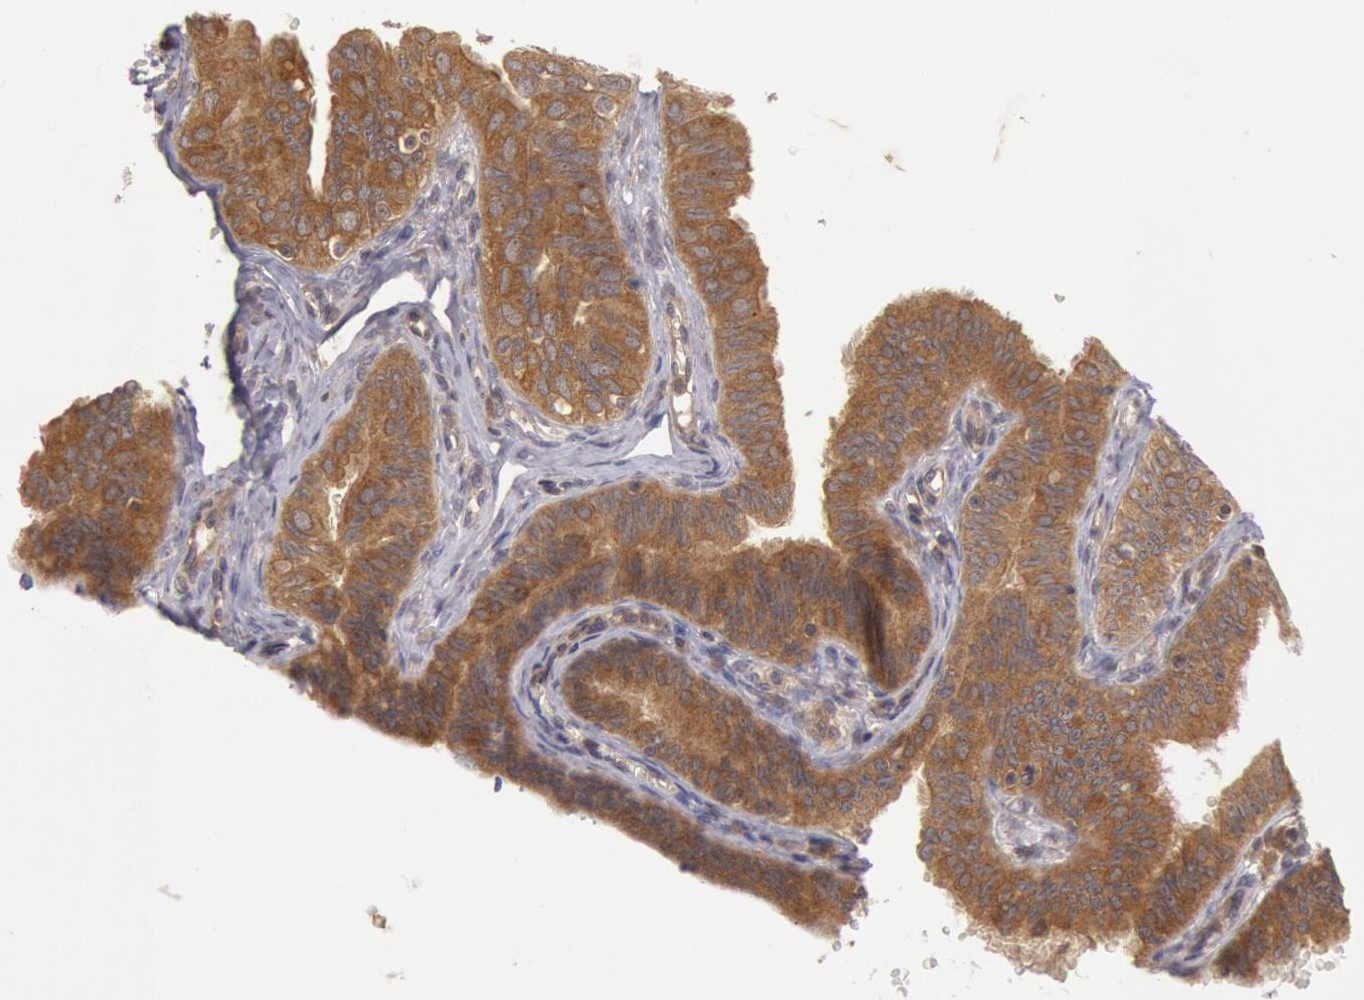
{"staining": {"intensity": "strong", "quantity": ">75%", "location": "cytoplasmic/membranous"}, "tissue": "fallopian tube", "cell_type": "Glandular cells", "image_type": "normal", "snomed": [{"axis": "morphology", "description": "Normal tissue, NOS"}, {"axis": "topography", "description": "Fallopian tube"}, {"axis": "topography", "description": "Ovary"}], "caption": "IHC image of benign human fallopian tube stained for a protein (brown), which displays high levels of strong cytoplasmic/membranous expression in about >75% of glandular cells.", "gene": "BRAF", "patient": {"sex": "female", "age": 51}}